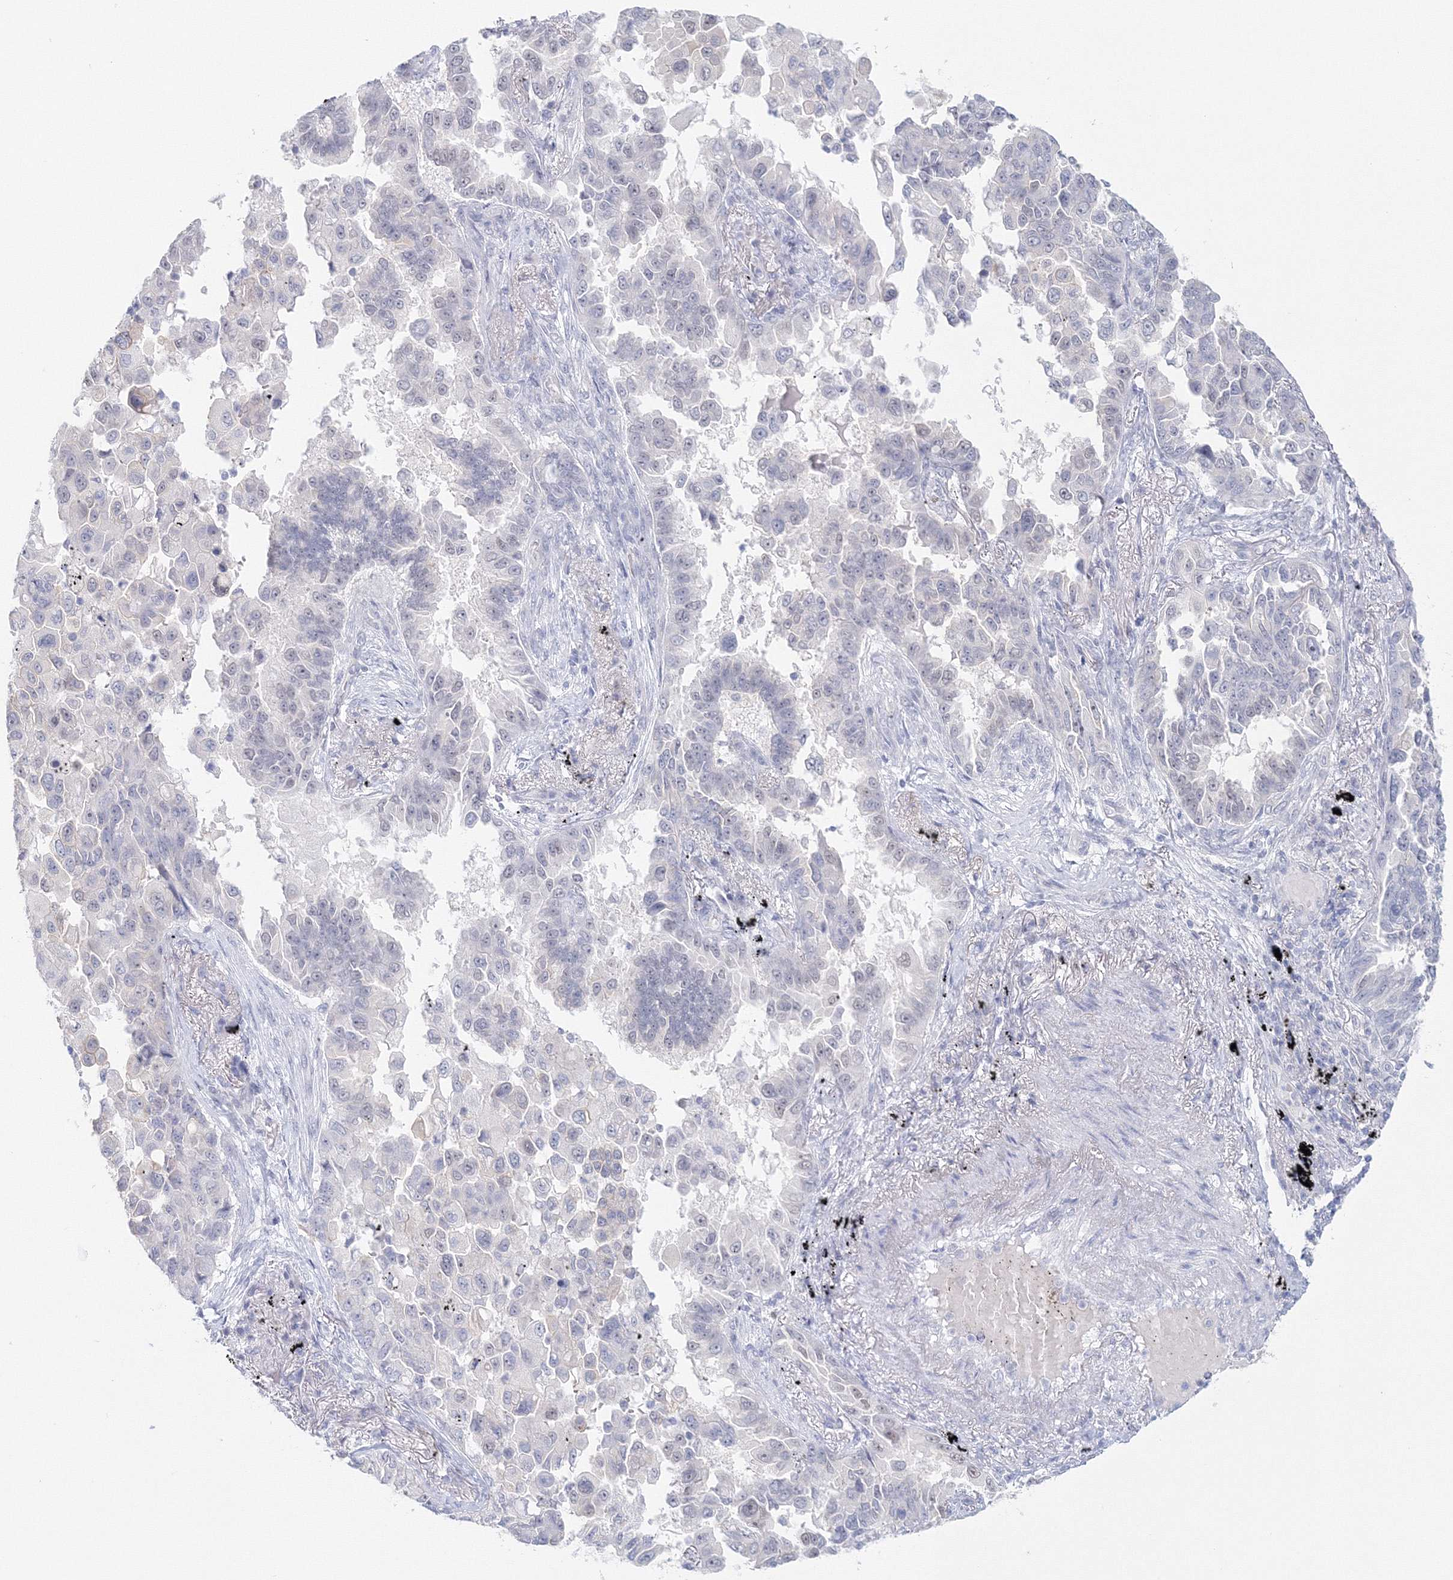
{"staining": {"intensity": "negative", "quantity": "none", "location": "none"}, "tissue": "lung cancer", "cell_type": "Tumor cells", "image_type": "cancer", "snomed": [{"axis": "morphology", "description": "Adenocarcinoma, NOS"}, {"axis": "topography", "description": "Lung"}], "caption": "Immunohistochemical staining of lung cancer displays no significant staining in tumor cells.", "gene": "VSIG1", "patient": {"sex": "female", "age": 67}}